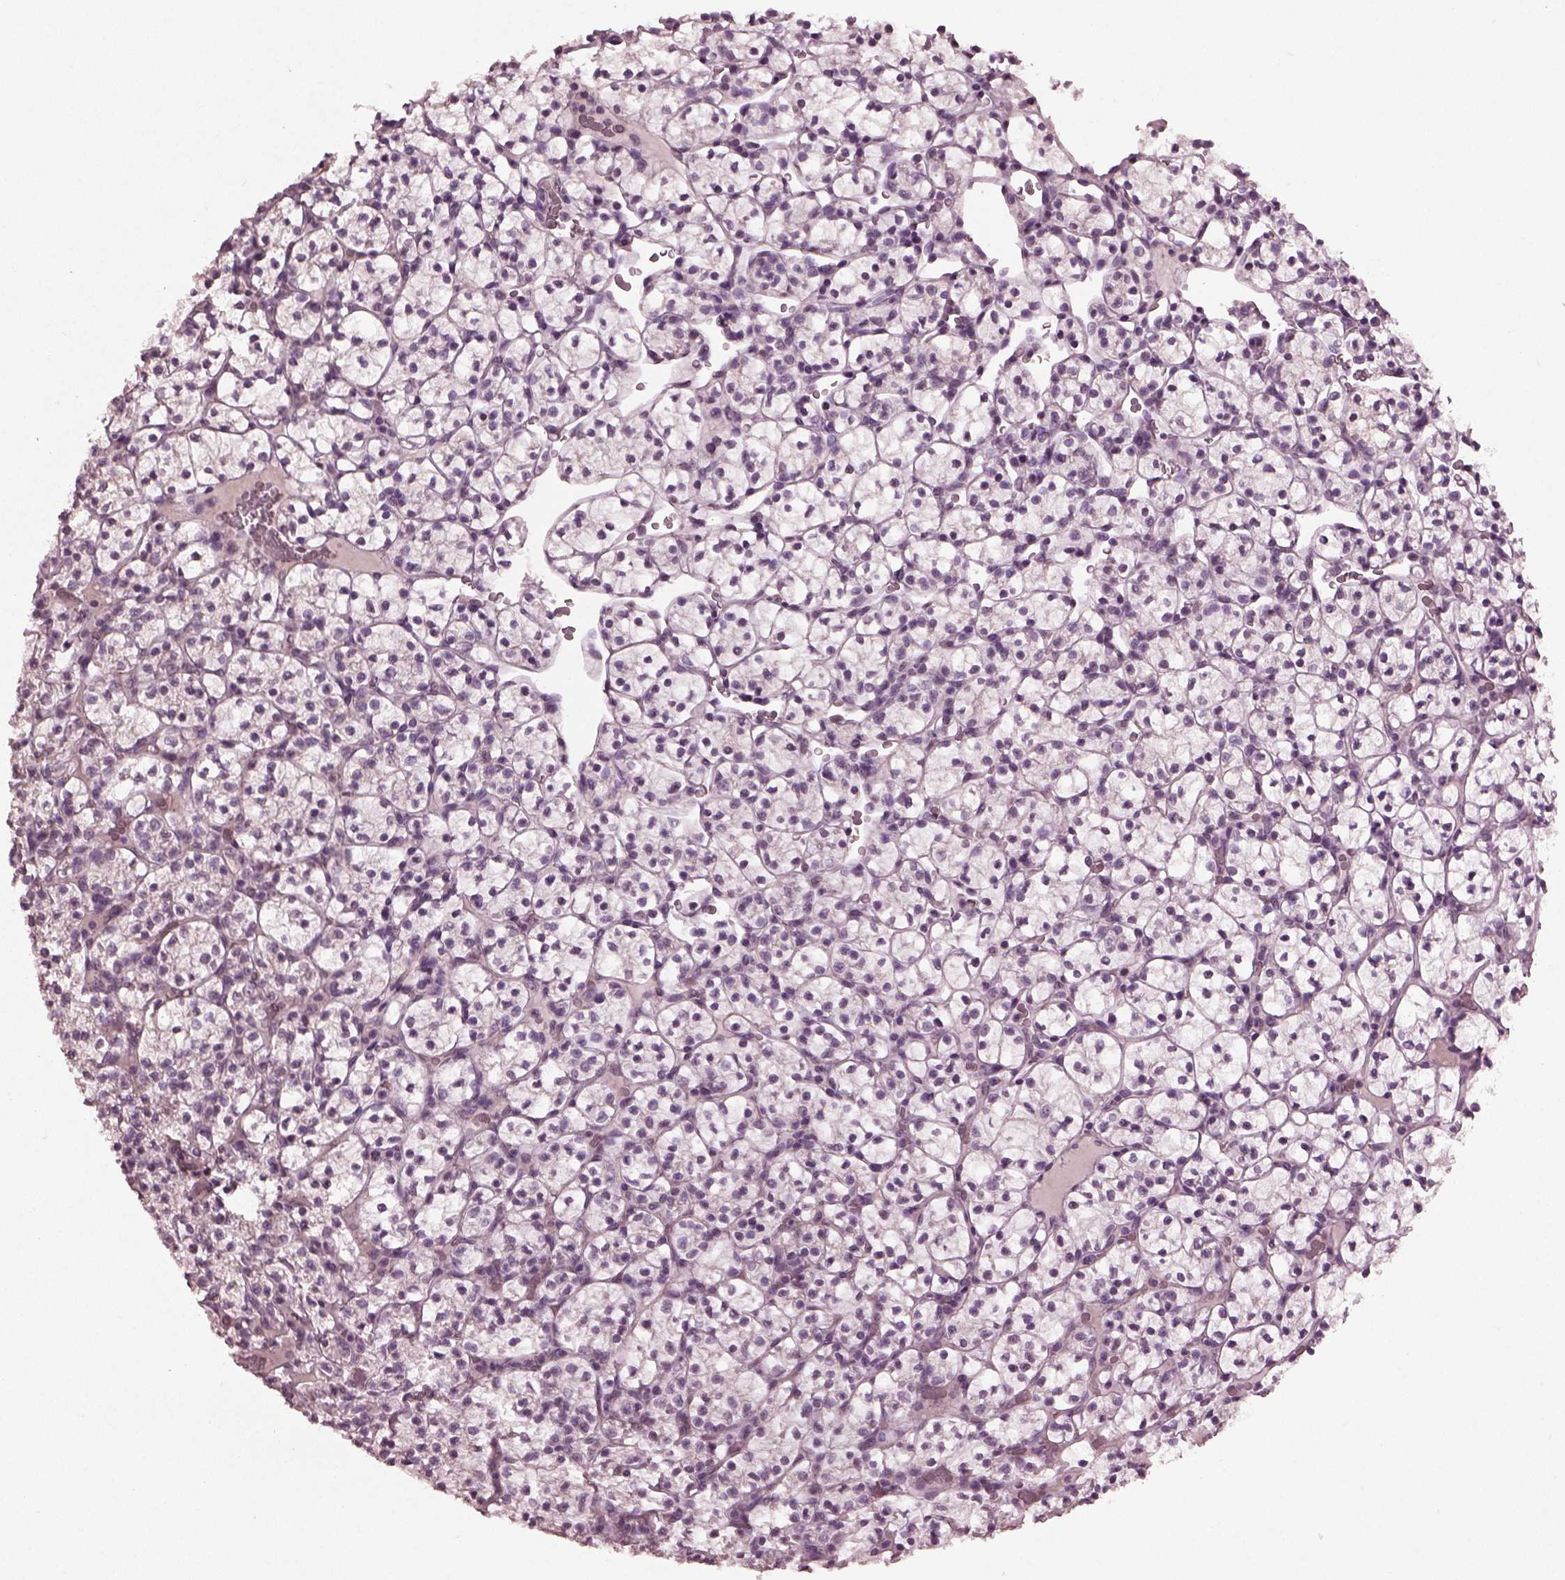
{"staining": {"intensity": "negative", "quantity": "none", "location": "none"}, "tissue": "renal cancer", "cell_type": "Tumor cells", "image_type": "cancer", "snomed": [{"axis": "morphology", "description": "Adenocarcinoma, NOS"}, {"axis": "topography", "description": "Kidney"}], "caption": "This is a micrograph of IHC staining of renal cancer, which shows no expression in tumor cells.", "gene": "IL18RAP", "patient": {"sex": "female", "age": 89}}